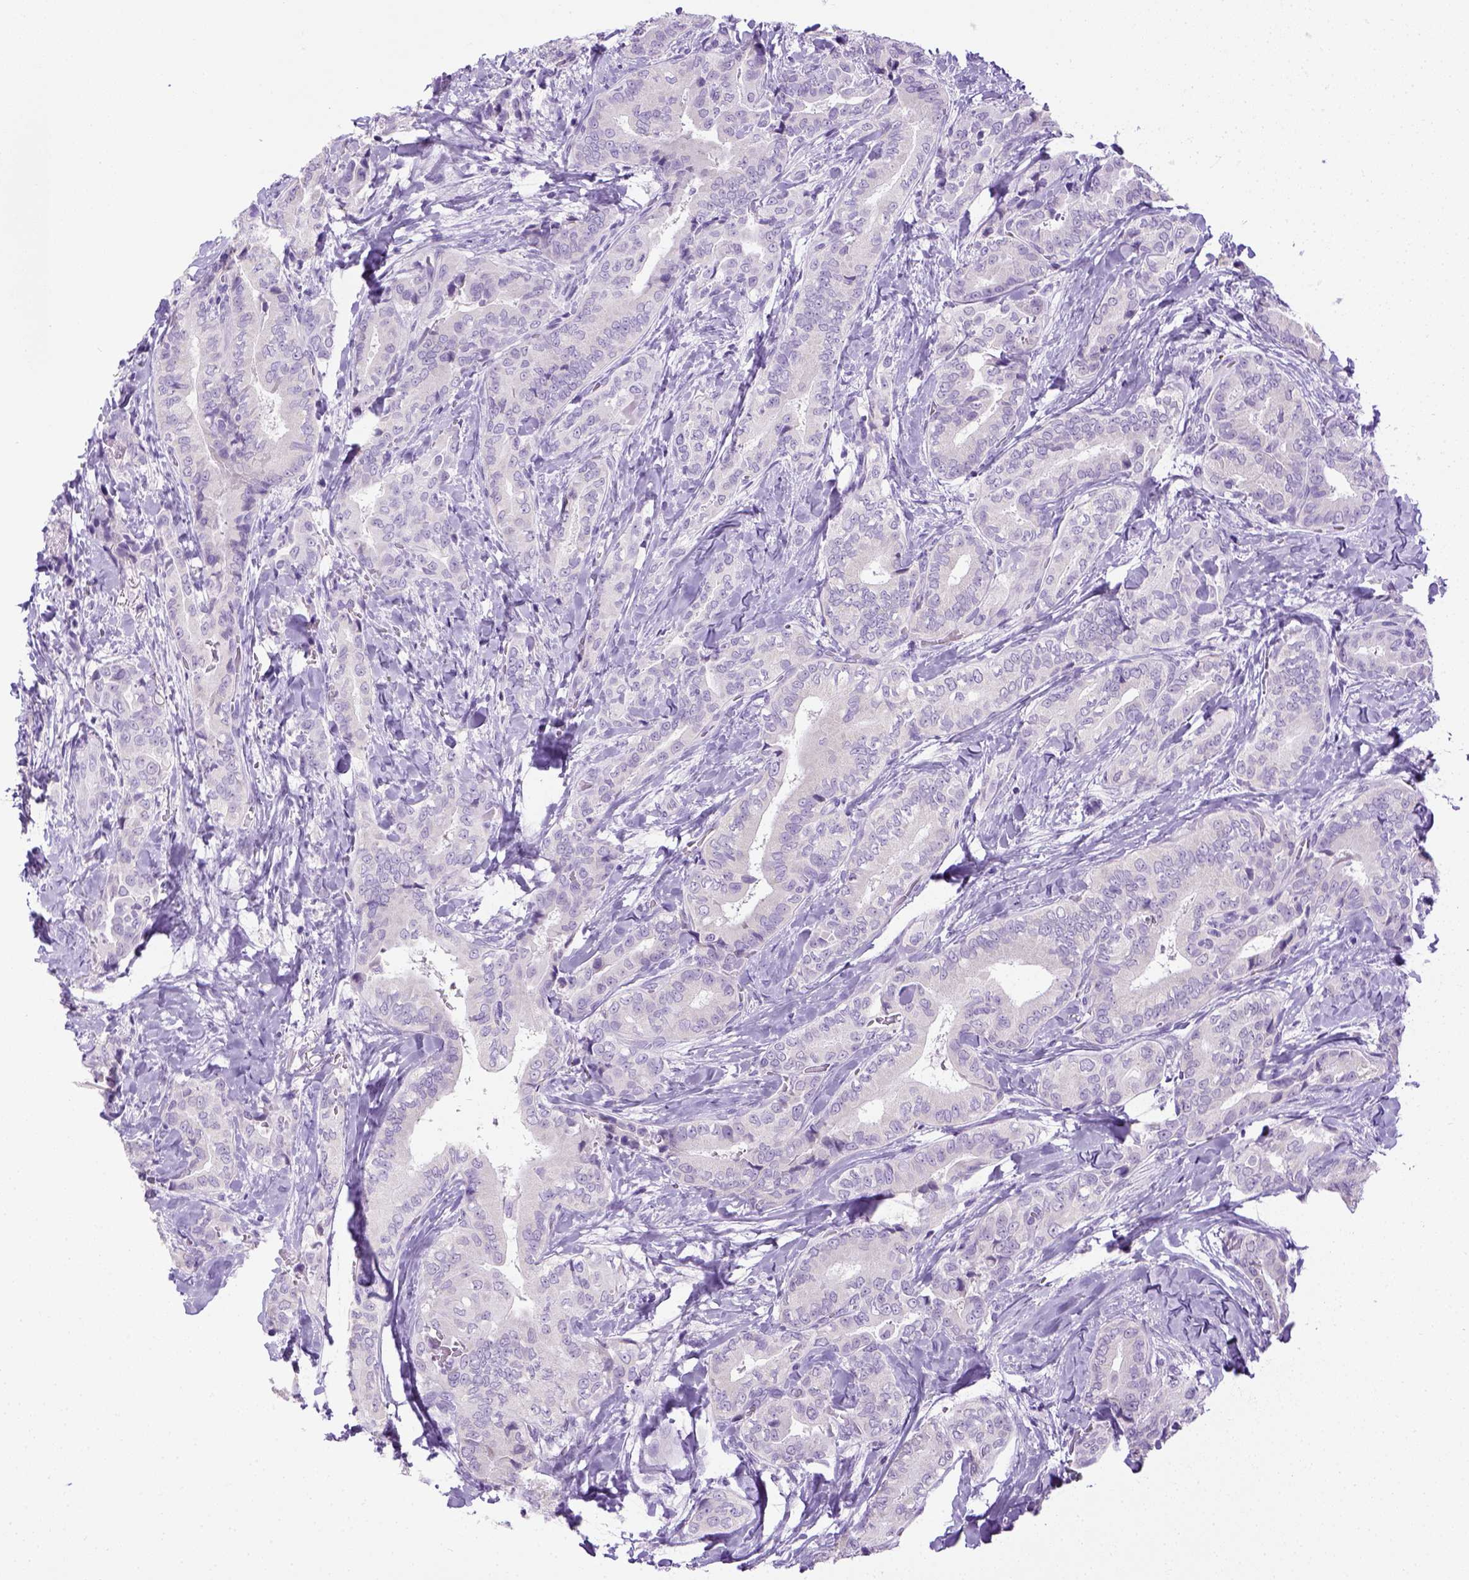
{"staining": {"intensity": "negative", "quantity": "none", "location": "none"}, "tissue": "thyroid cancer", "cell_type": "Tumor cells", "image_type": "cancer", "snomed": [{"axis": "morphology", "description": "Papillary adenocarcinoma, NOS"}, {"axis": "topography", "description": "Thyroid gland"}], "caption": "A high-resolution micrograph shows IHC staining of thyroid cancer, which shows no significant expression in tumor cells.", "gene": "LGSN", "patient": {"sex": "male", "age": 61}}